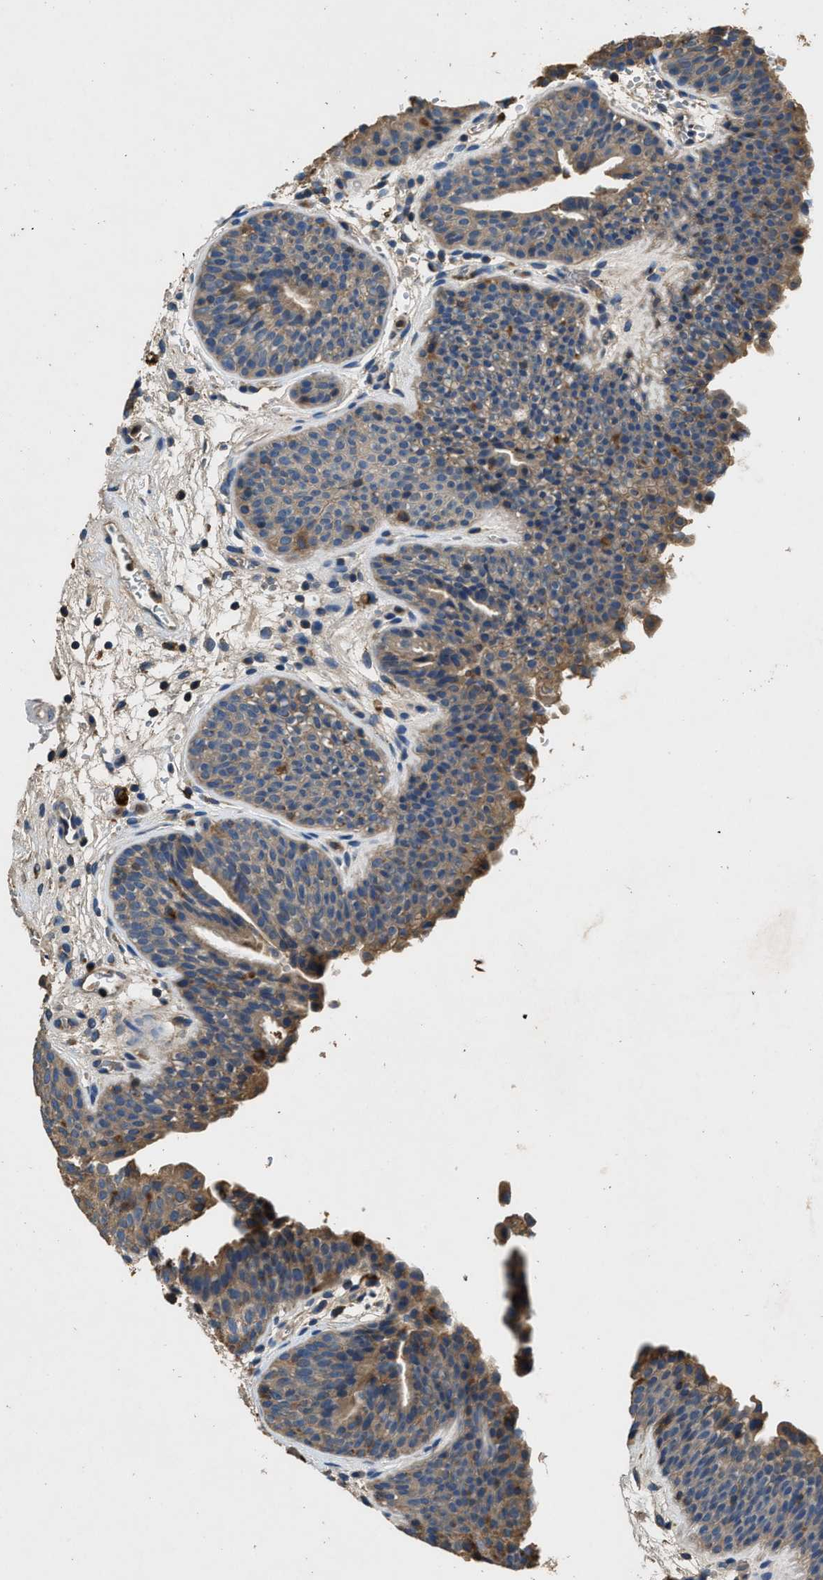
{"staining": {"intensity": "moderate", "quantity": ">75%", "location": "cytoplasmic/membranous"}, "tissue": "urinary bladder", "cell_type": "Urothelial cells", "image_type": "normal", "snomed": [{"axis": "morphology", "description": "Normal tissue, NOS"}, {"axis": "topography", "description": "Urinary bladder"}], "caption": "Benign urinary bladder reveals moderate cytoplasmic/membranous staining in approximately >75% of urothelial cells.", "gene": "BLOC1S1", "patient": {"sex": "male", "age": 37}}